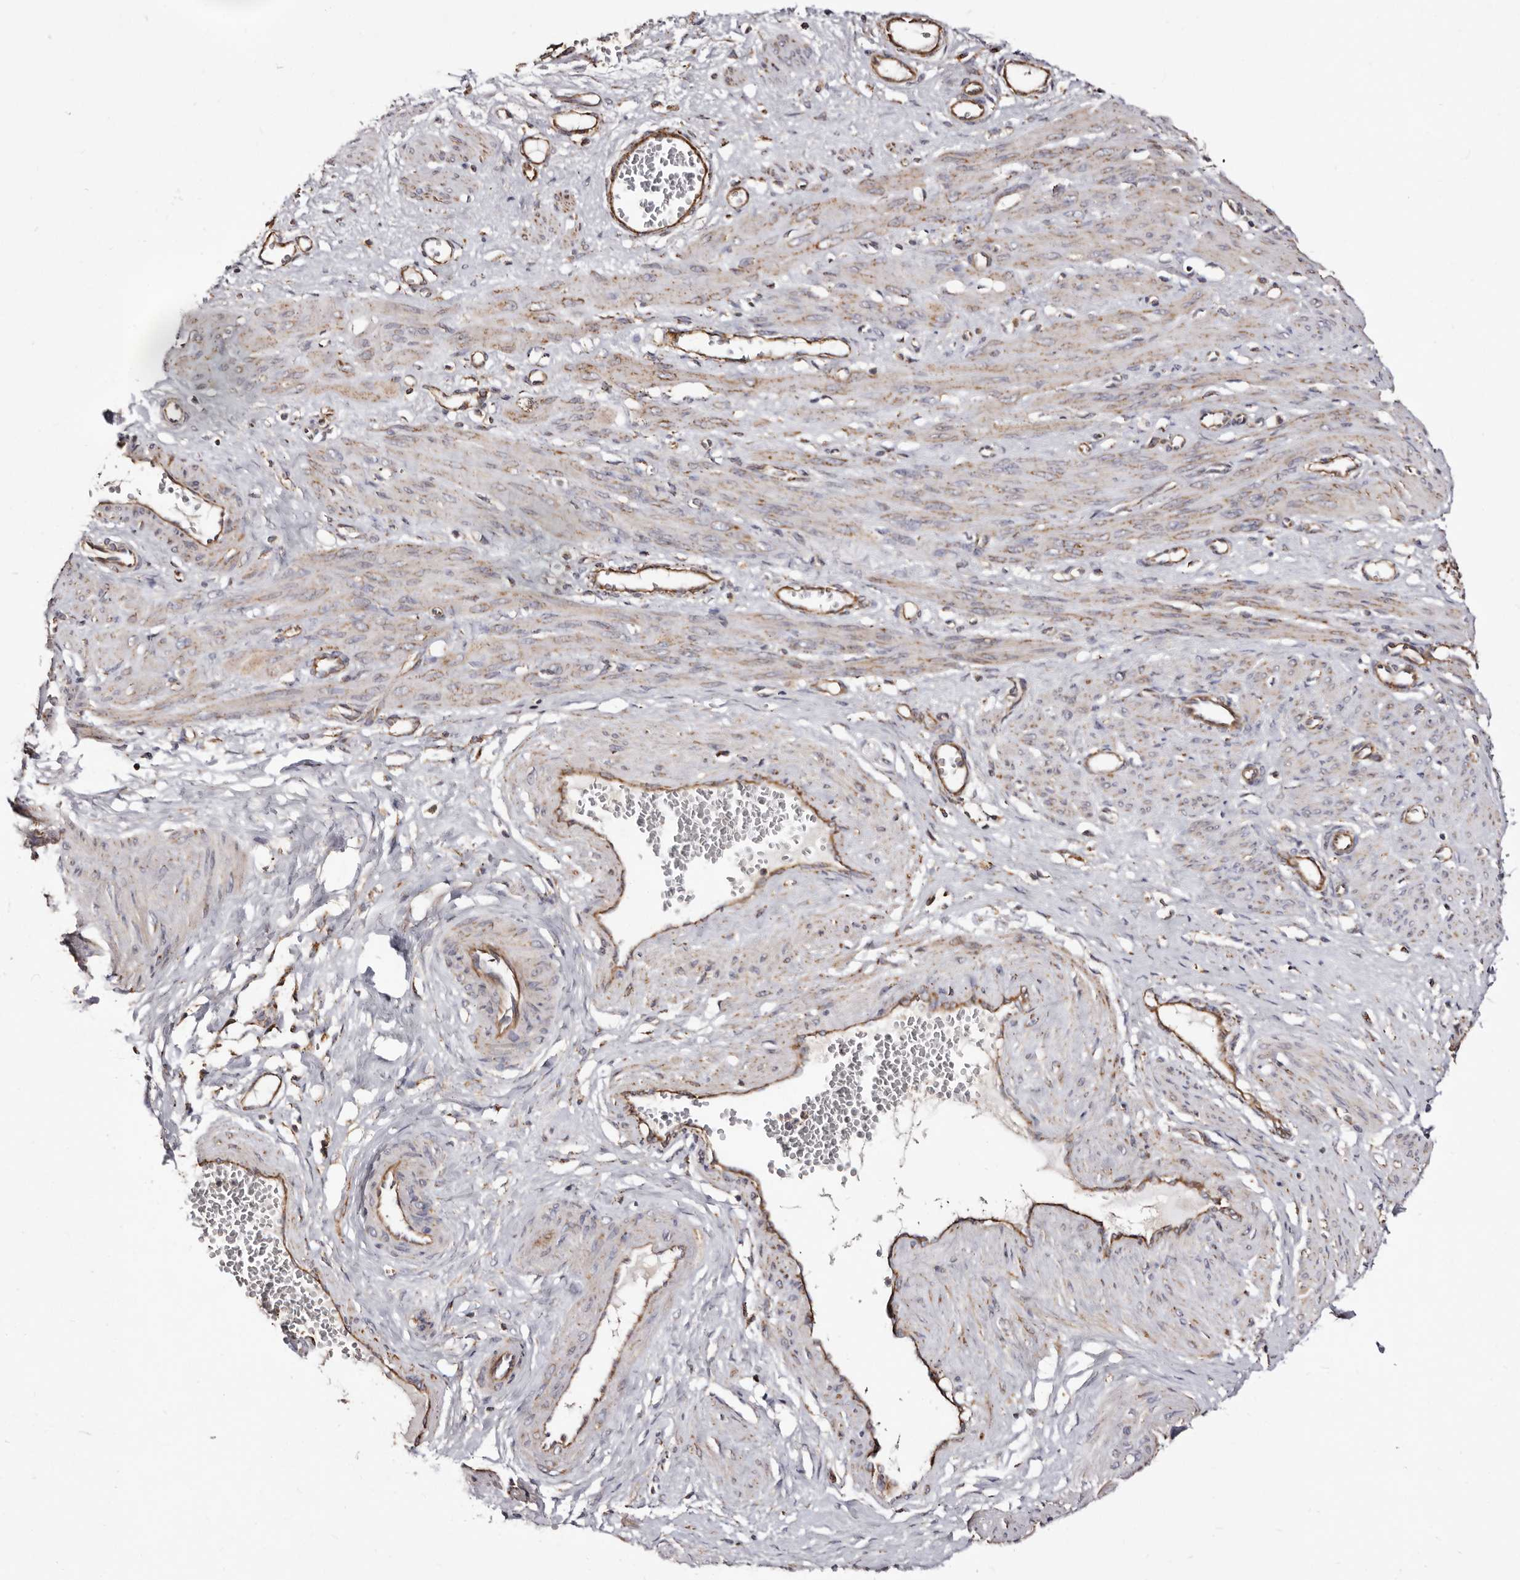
{"staining": {"intensity": "moderate", "quantity": "25%-75%", "location": "cytoplasmic/membranous"}, "tissue": "smooth muscle", "cell_type": "Smooth muscle cells", "image_type": "normal", "snomed": [{"axis": "morphology", "description": "Normal tissue, NOS"}, {"axis": "topography", "description": "Endometrium"}], "caption": "Immunohistochemistry of unremarkable smooth muscle reveals medium levels of moderate cytoplasmic/membranous expression in approximately 25%-75% of smooth muscle cells.", "gene": "LUZP1", "patient": {"sex": "female", "age": 33}}